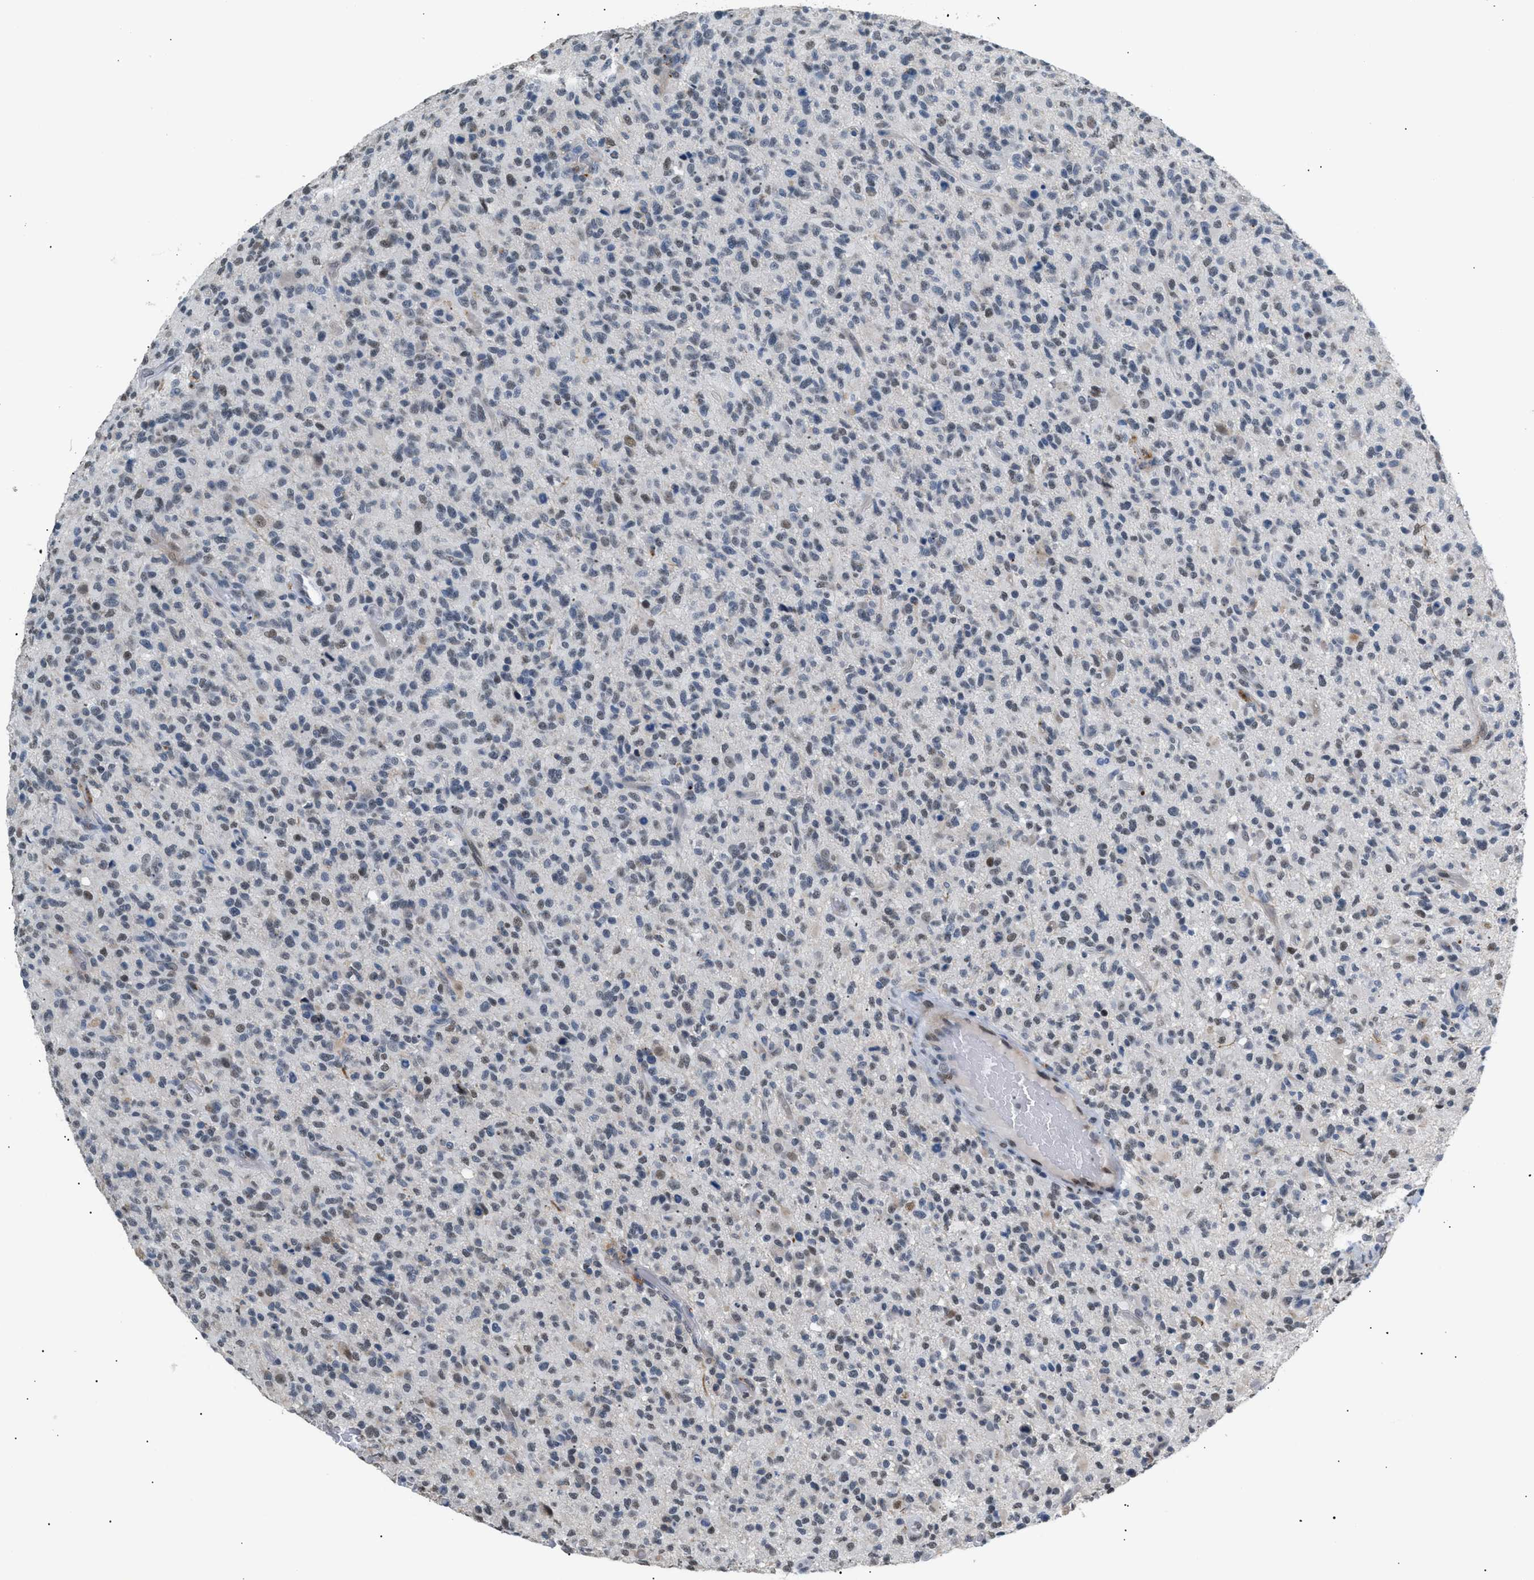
{"staining": {"intensity": "weak", "quantity": "<25%", "location": "nuclear"}, "tissue": "glioma", "cell_type": "Tumor cells", "image_type": "cancer", "snomed": [{"axis": "morphology", "description": "Glioma, malignant, High grade"}, {"axis": "topography", "description": "Brain"}], "caption": "The IHC histopathology image has no significant expression in tumor cells of glioma tissue.", "gene": "KCNC3", "patient": {"sex": "male", "age": 71}}